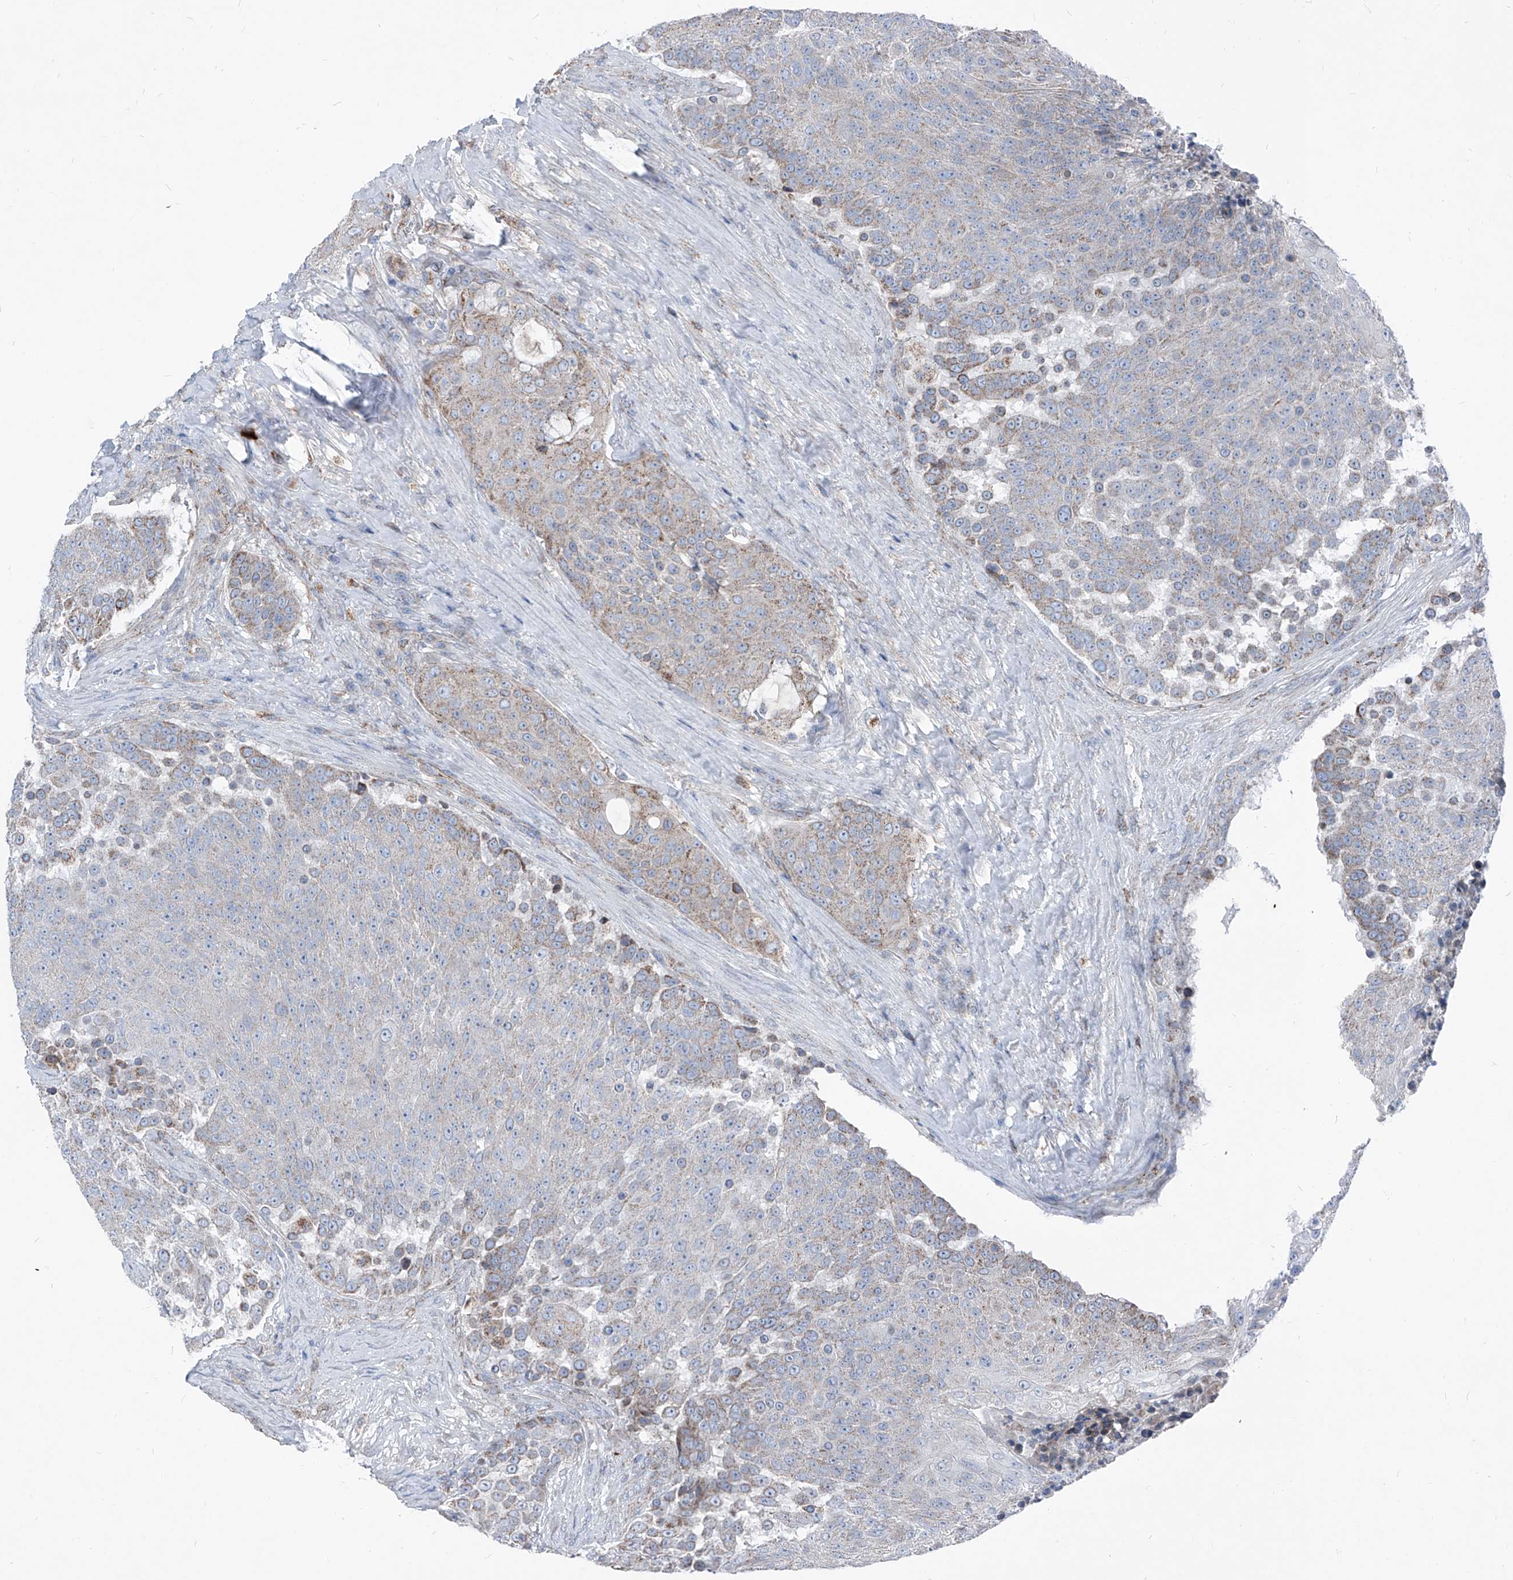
{"staining": {"intensity": "weak", "quantity": "25%-75%", "location": "cytoplasmic/membranous"}, "tissue": "urothelial cancer", "cell_type": "Tumor cells", "image_type": "cancer", "snomed": [{"axis": "morphology", "description": "Urothelial carcinoma, High grade"}, {"axis": "topography", "description": "Urinary bladder"}], "caption": "High-grade urothelial carcinoma stained with DAB immunohistochemistry displays low levels of weak cytoplasmic/membranous staining in about 25%-75% of tumor cells.", "gene": "AGPS", "patient": {"sex": "female", "age": 63}}